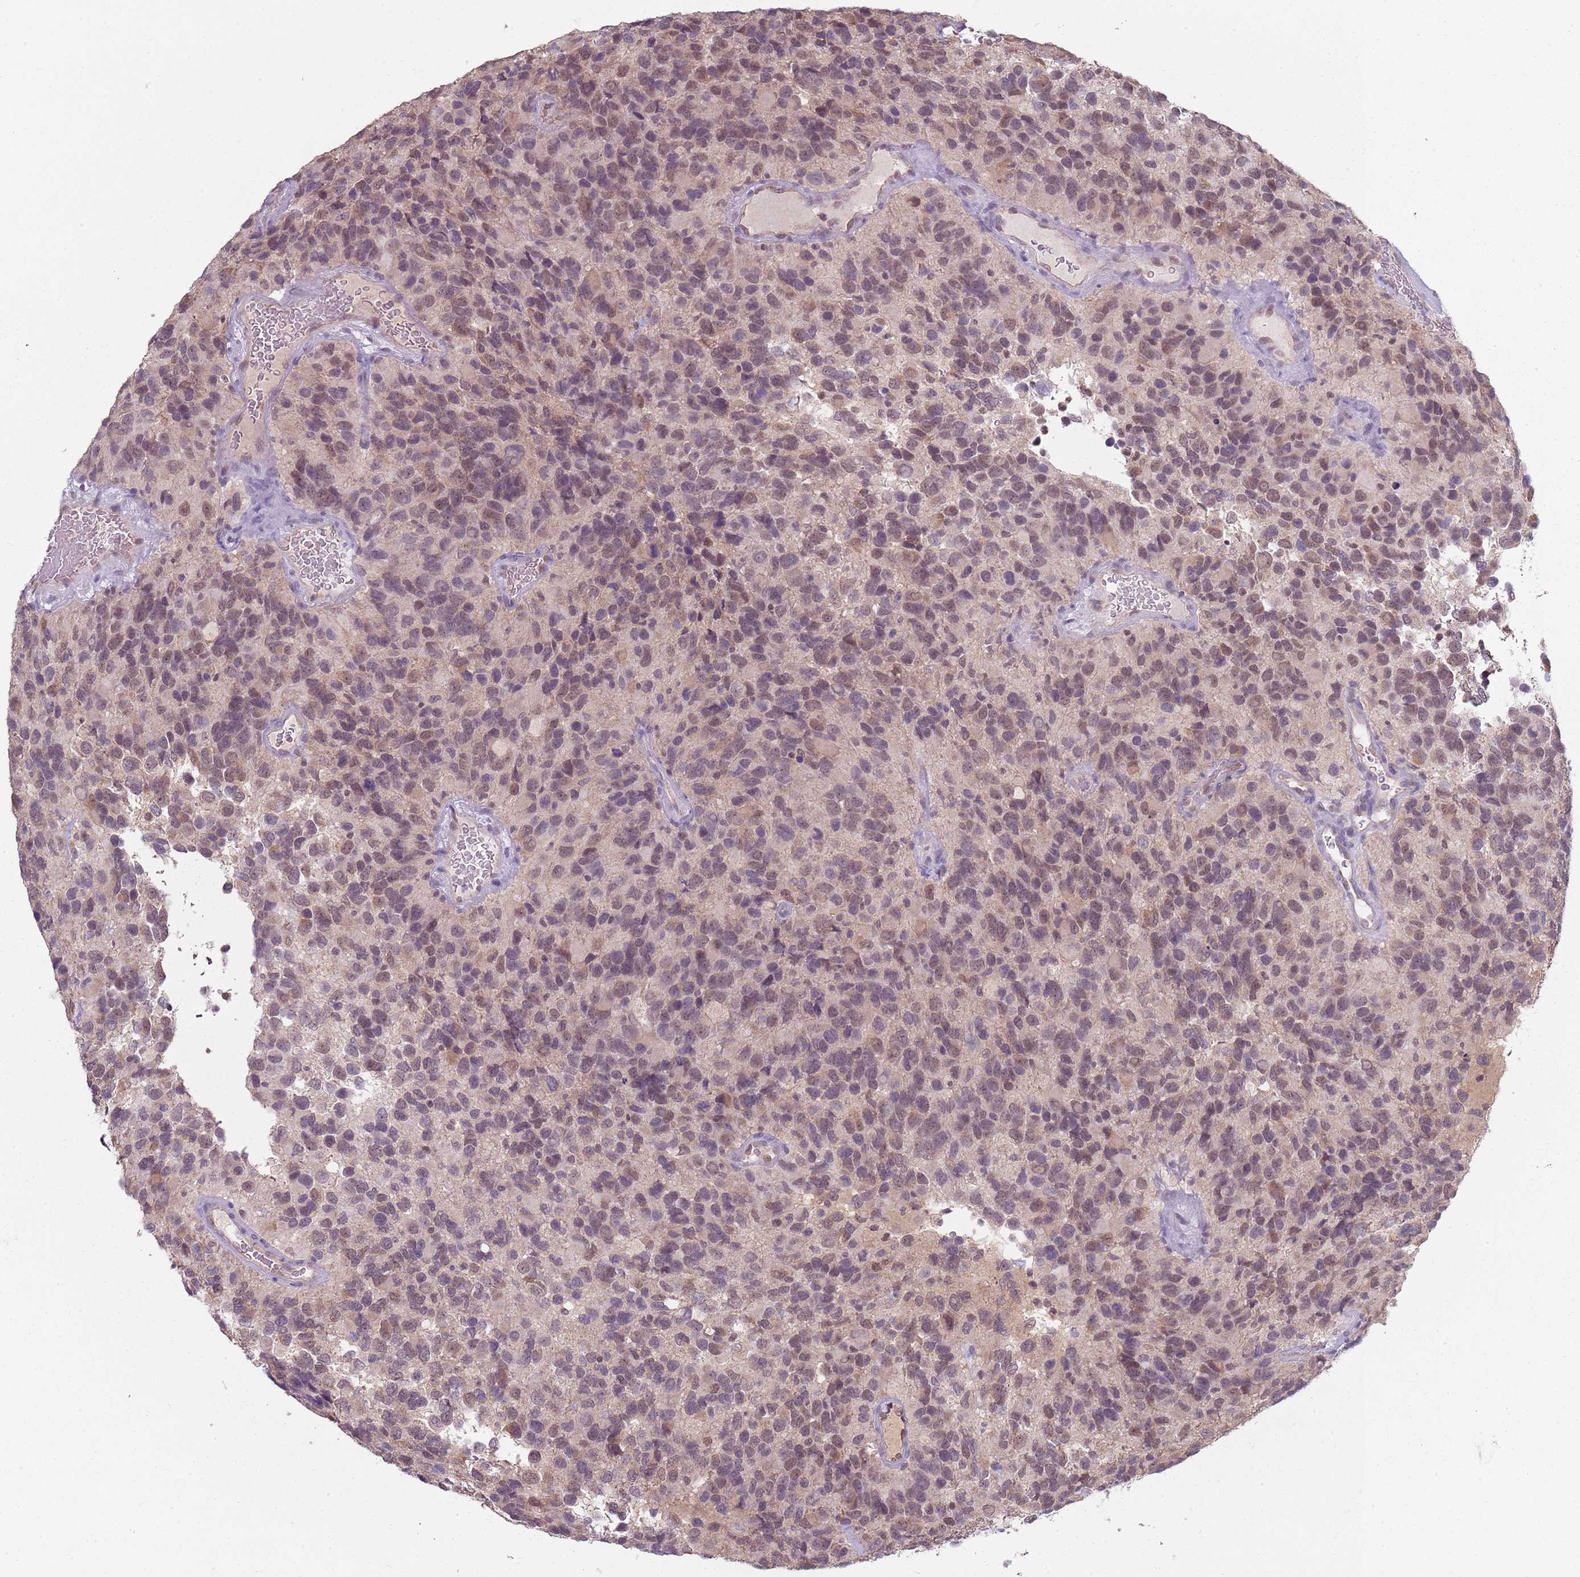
{"staining": {"intensity": "weak", "quantity": "<25%", "location": "nuclear"}, "tissue": "glioma", "cell_type": "Tumor cells", "image_type": "cancer", "snomed": [{"axis": "morphology", "description": "Glioma, malignant, High grade"}, {"axis": "topography", "description": "Brain"}], "caption": "Tumor cells are negative for brown protein staining in high-grade glioma (malignant).", "gene": "SMARCAL1", "patient": {"sex": "male", "age": 77}}